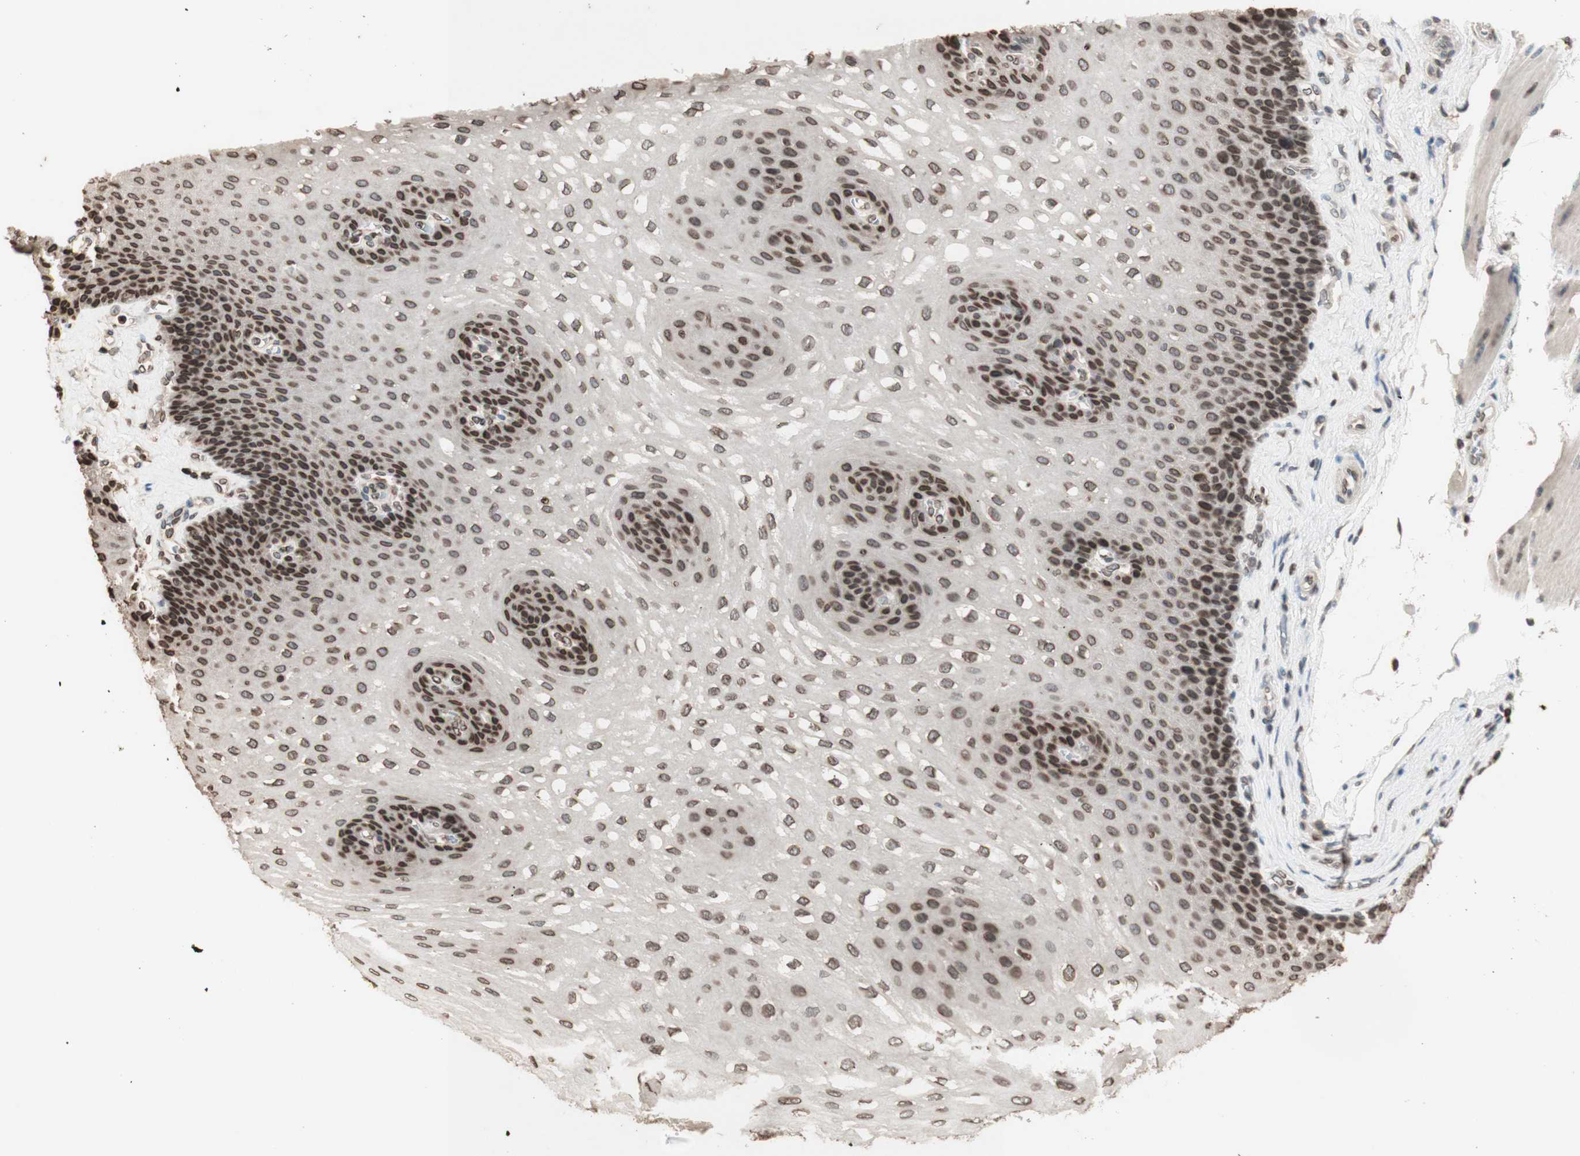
{"staining": {"intensity": "moderate", "quantity": ">75%", "location": "nuclear"}, "tissue": "esophagus", "cell_type": "Squamous epithelial cells", "image_type": "normal", "snomed": [{"axis": "morphology", "description": "Normal tissue, NOS"}, {"axis": "topography", "description": "Esophagus"}], "caption": "Immunohistochemistry photomicrograph of benign esophagus: esophagus stained using immunohistochemistry (IHC) shows medium levels of moderate protein expression localized specifically in the nuclear of squamous epithelial cells, appearing as a nuclear brown color.", "gene": "TMPO", "patient": {"sex": "female", "age": 72}}